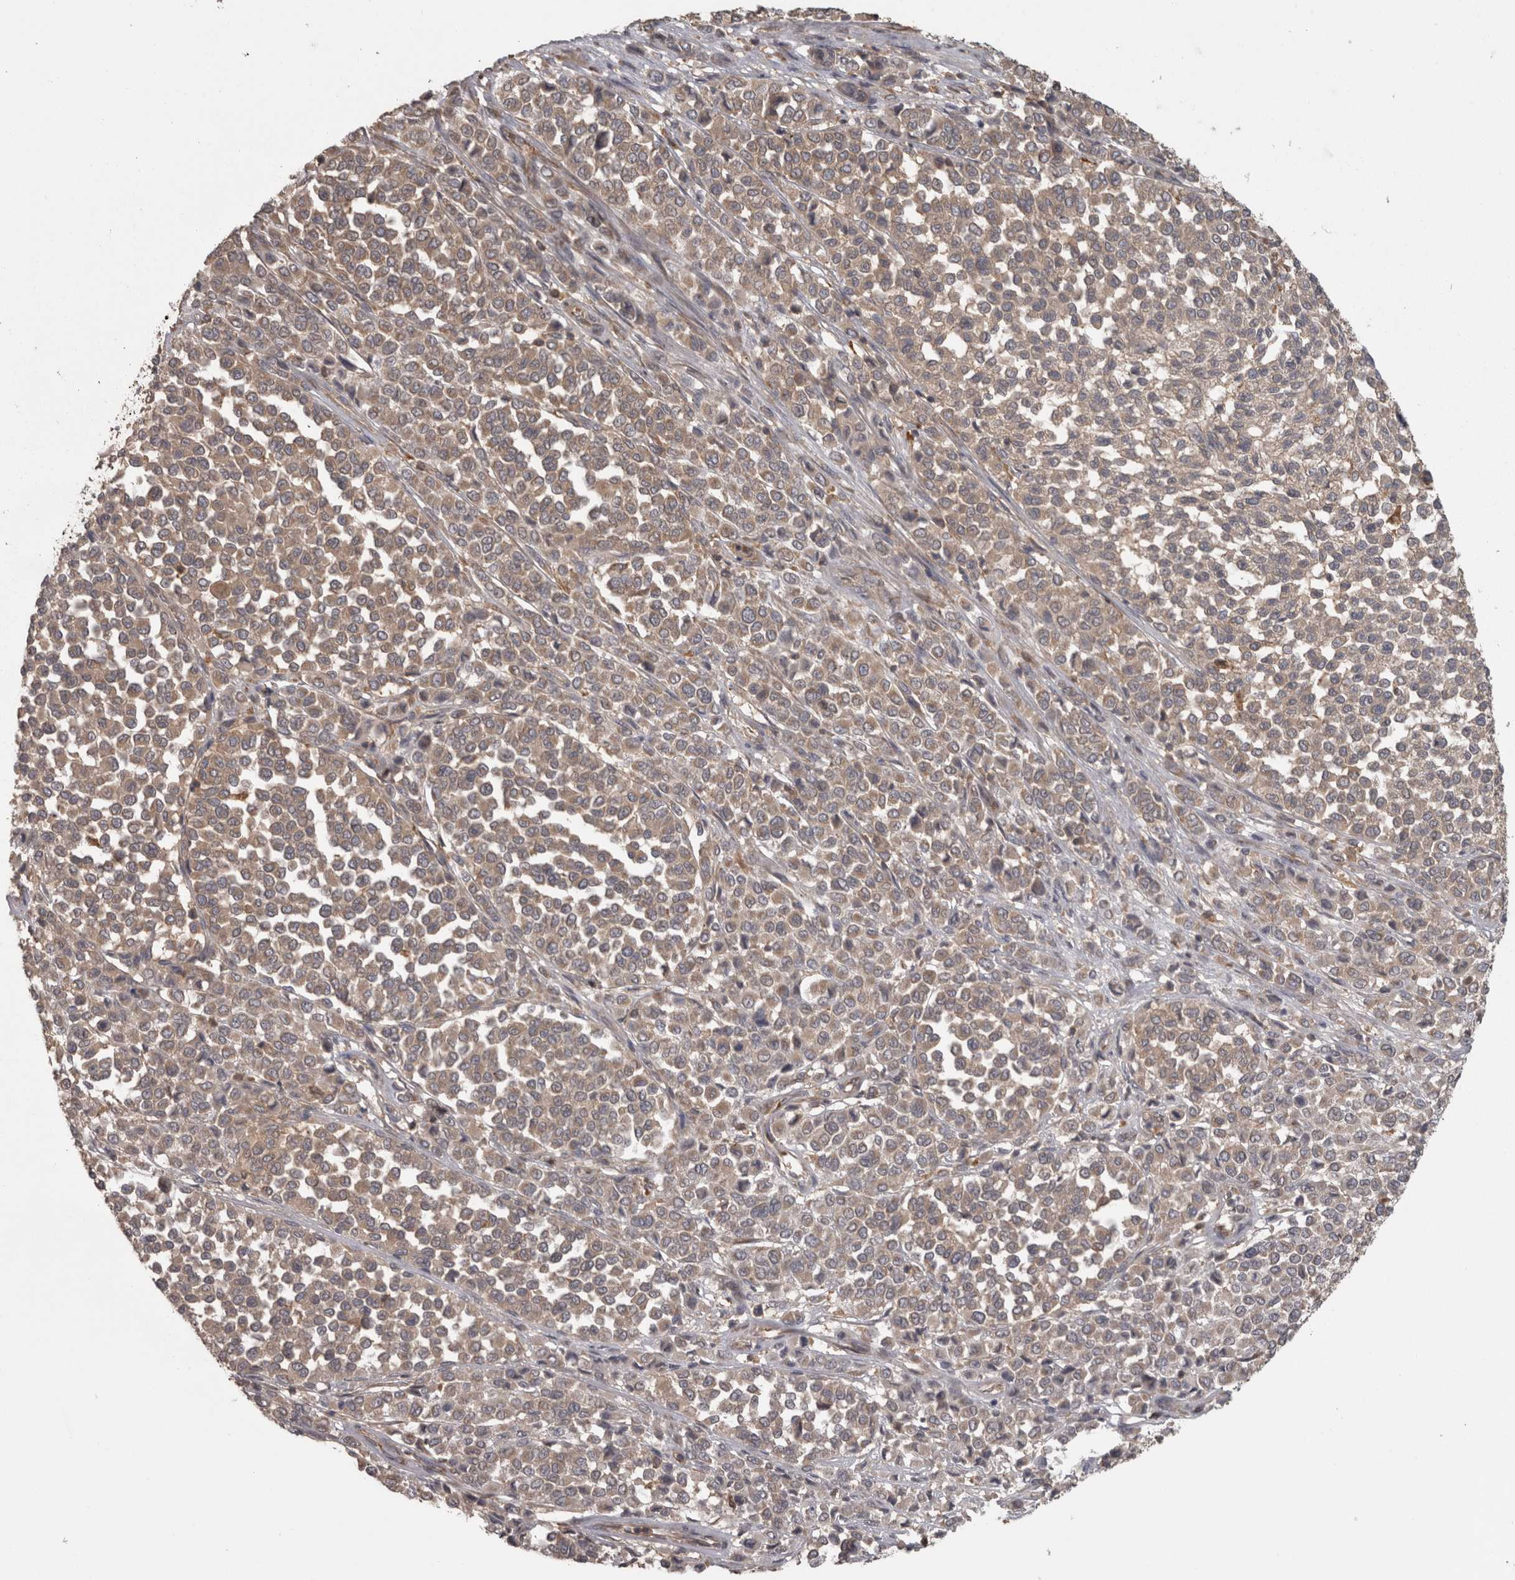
{"staining": {"intensity": "weak", "quantity": ">75%", "location": "cytoplasmic/membranous"}, "tissue": "melanoma", "cell_type": "Tumor cells", "image_type": "cancer", "snomed": [{"axis": "morphology", "description": "Malignant melanoma, Metastatic site"}, {"axis": "topography", "description": "Pancreas"}], "caption": "Protein expression analysis of malignant melanoma (metastatic site) demonstrates weak cytoplasmic/membranous positivity in about >75% of tumor cells.", "gene": "MICU3", "patient": {"sex": "female", "age": 30}}